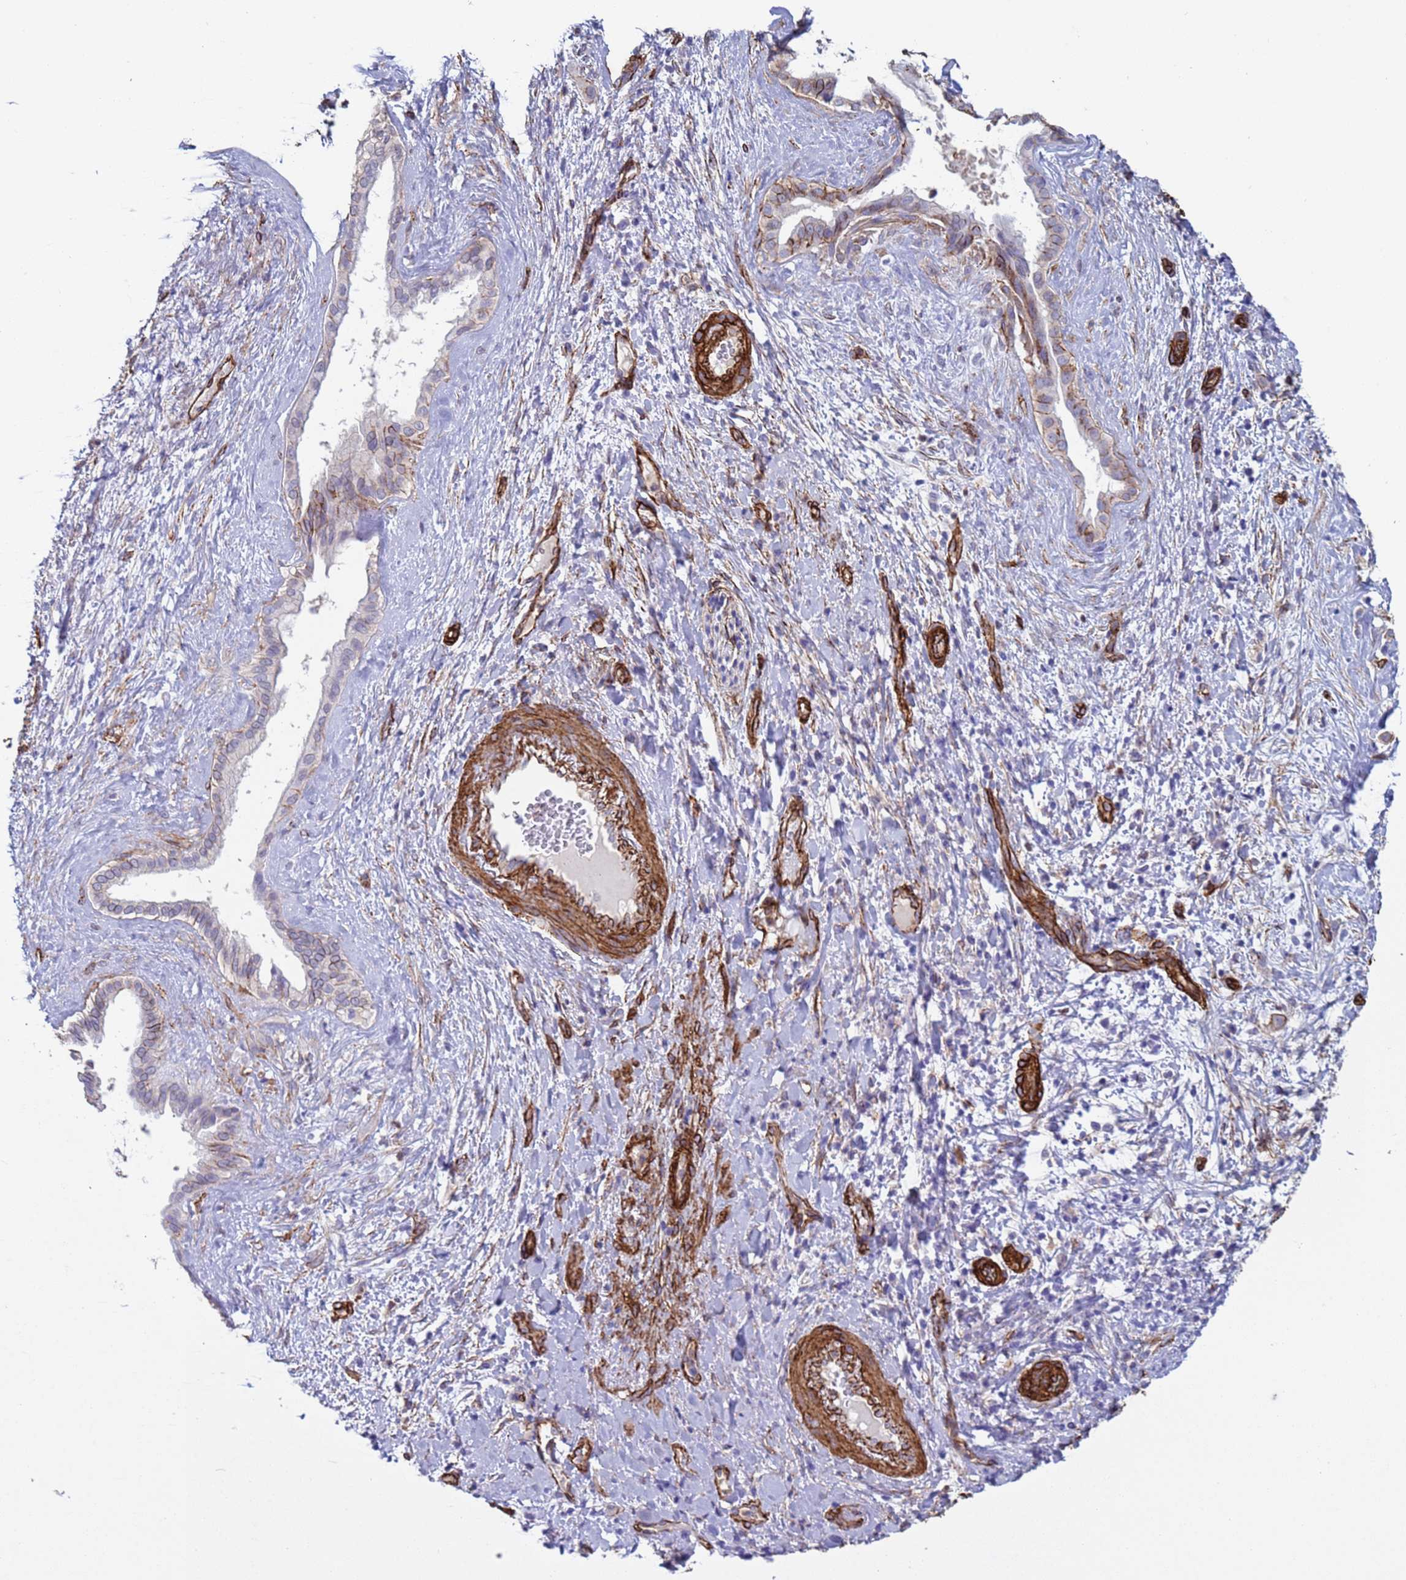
{"staining": {"intensity": "moderate", "quantity": "<25%", "location": "cytoplasmic/membranous"}, "tissue": "liver cancer", "cell_type": "Tumor cells", "image_type": "cancer", "snomed": [{"axis": "morphology", "description": "Cholangiocarcinoma"}, {"axis": "topography", "description": "Liver"}], "caption": "Liver cancer tissue displays moderate cytoplasmic/membranous positivity in about <25% of tumor cells (DAB (3,3'-diaminobenzidine) = brown stain, brightfield microscopy at high magnification).", "gene": "GASK1A", "patient": {"sex": "male", "age": 67}}